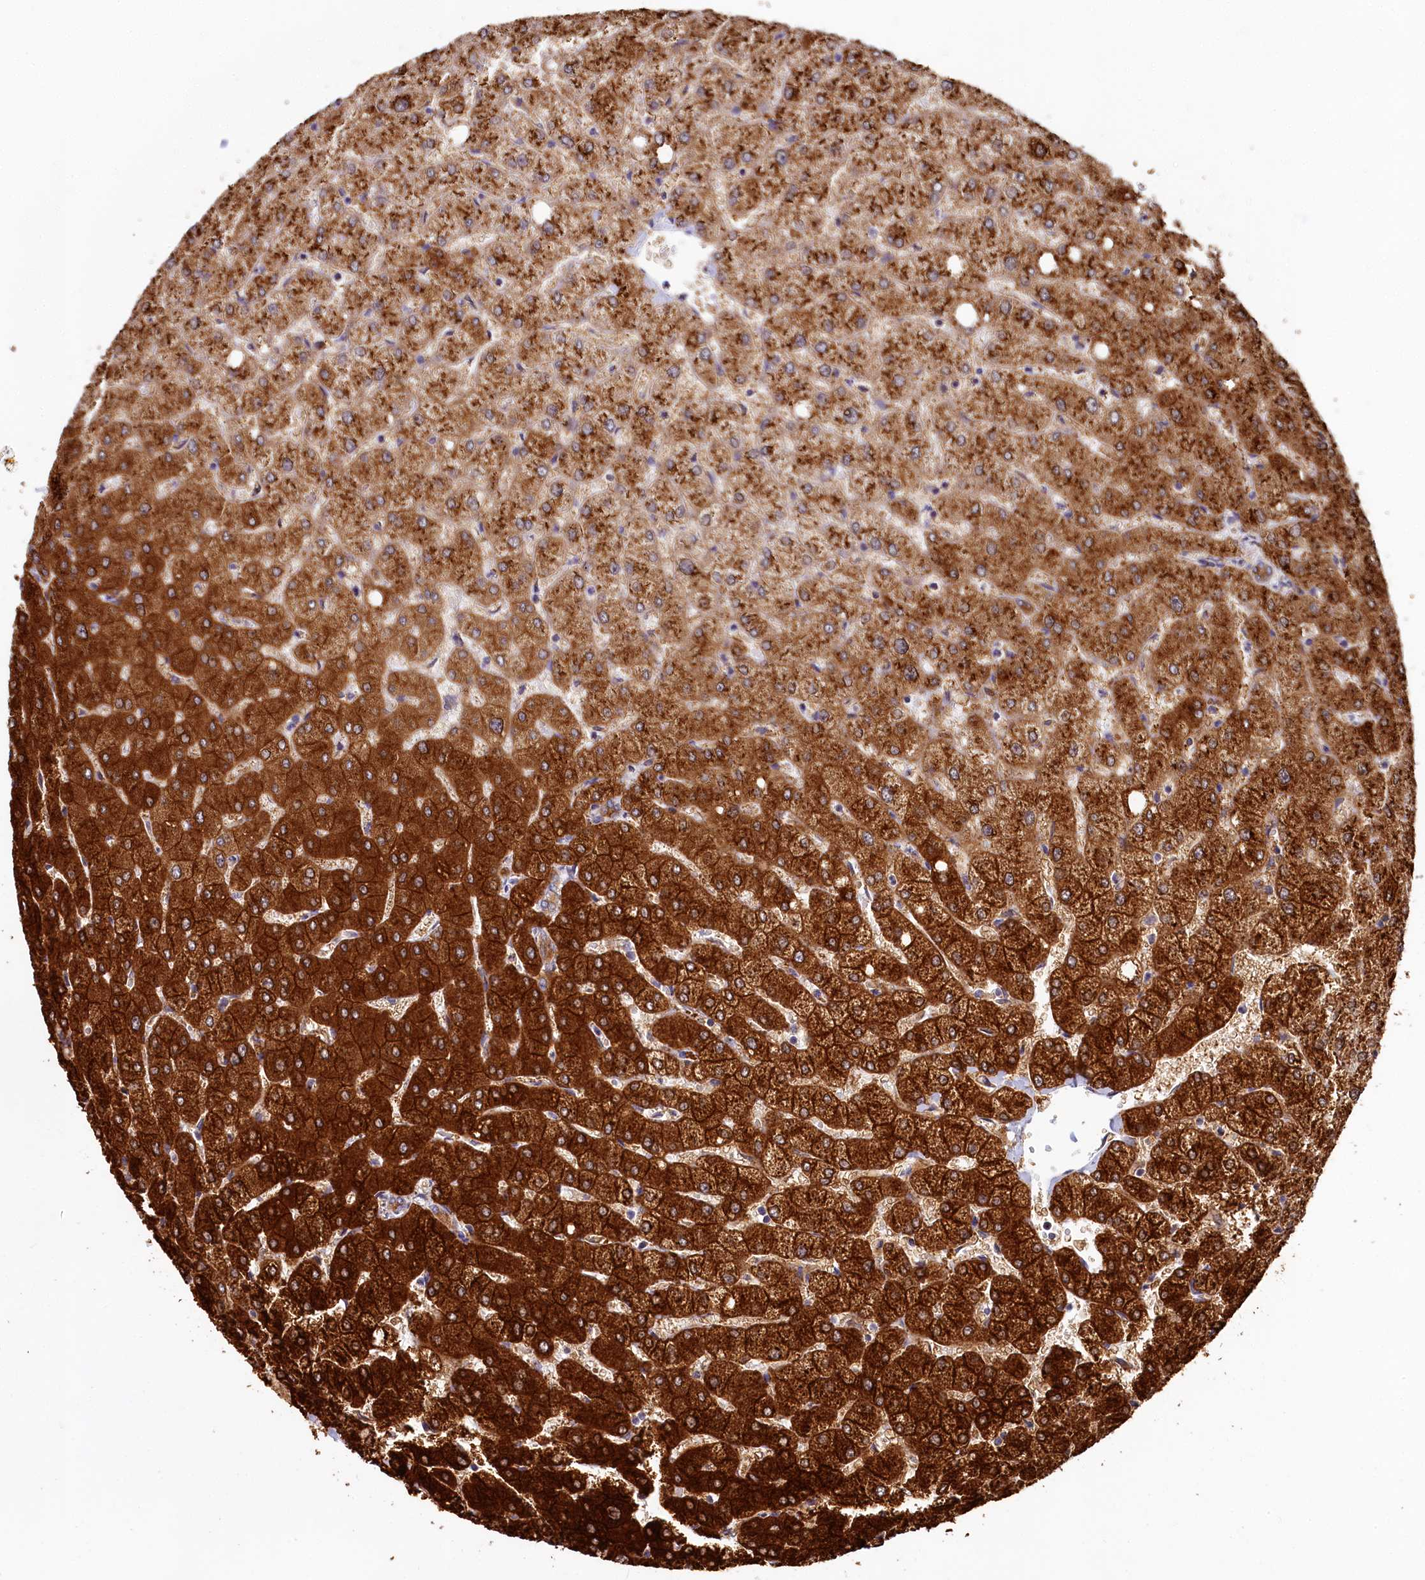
{"staining": {"intensity": "strong", "quantity": ">75%", "location": "cytoplasmic/membranous"}, "tissue": "liver", "cell_type": "Hepatocytes", "image_type": "normal", "snomed": [{"axis": "morphology", "description": "Normal tissue, NOS"}, {"axis": "topography", "description": "Liver"}], "caption": "This image displays immunohistochemistry (IHC) staining of normal human liver, with high strong cytoplasmic/membranous expression in approximately >75% of hepatocytes.", "gene": "BET1L", "patient": {"sex": "female", "age": 54}}